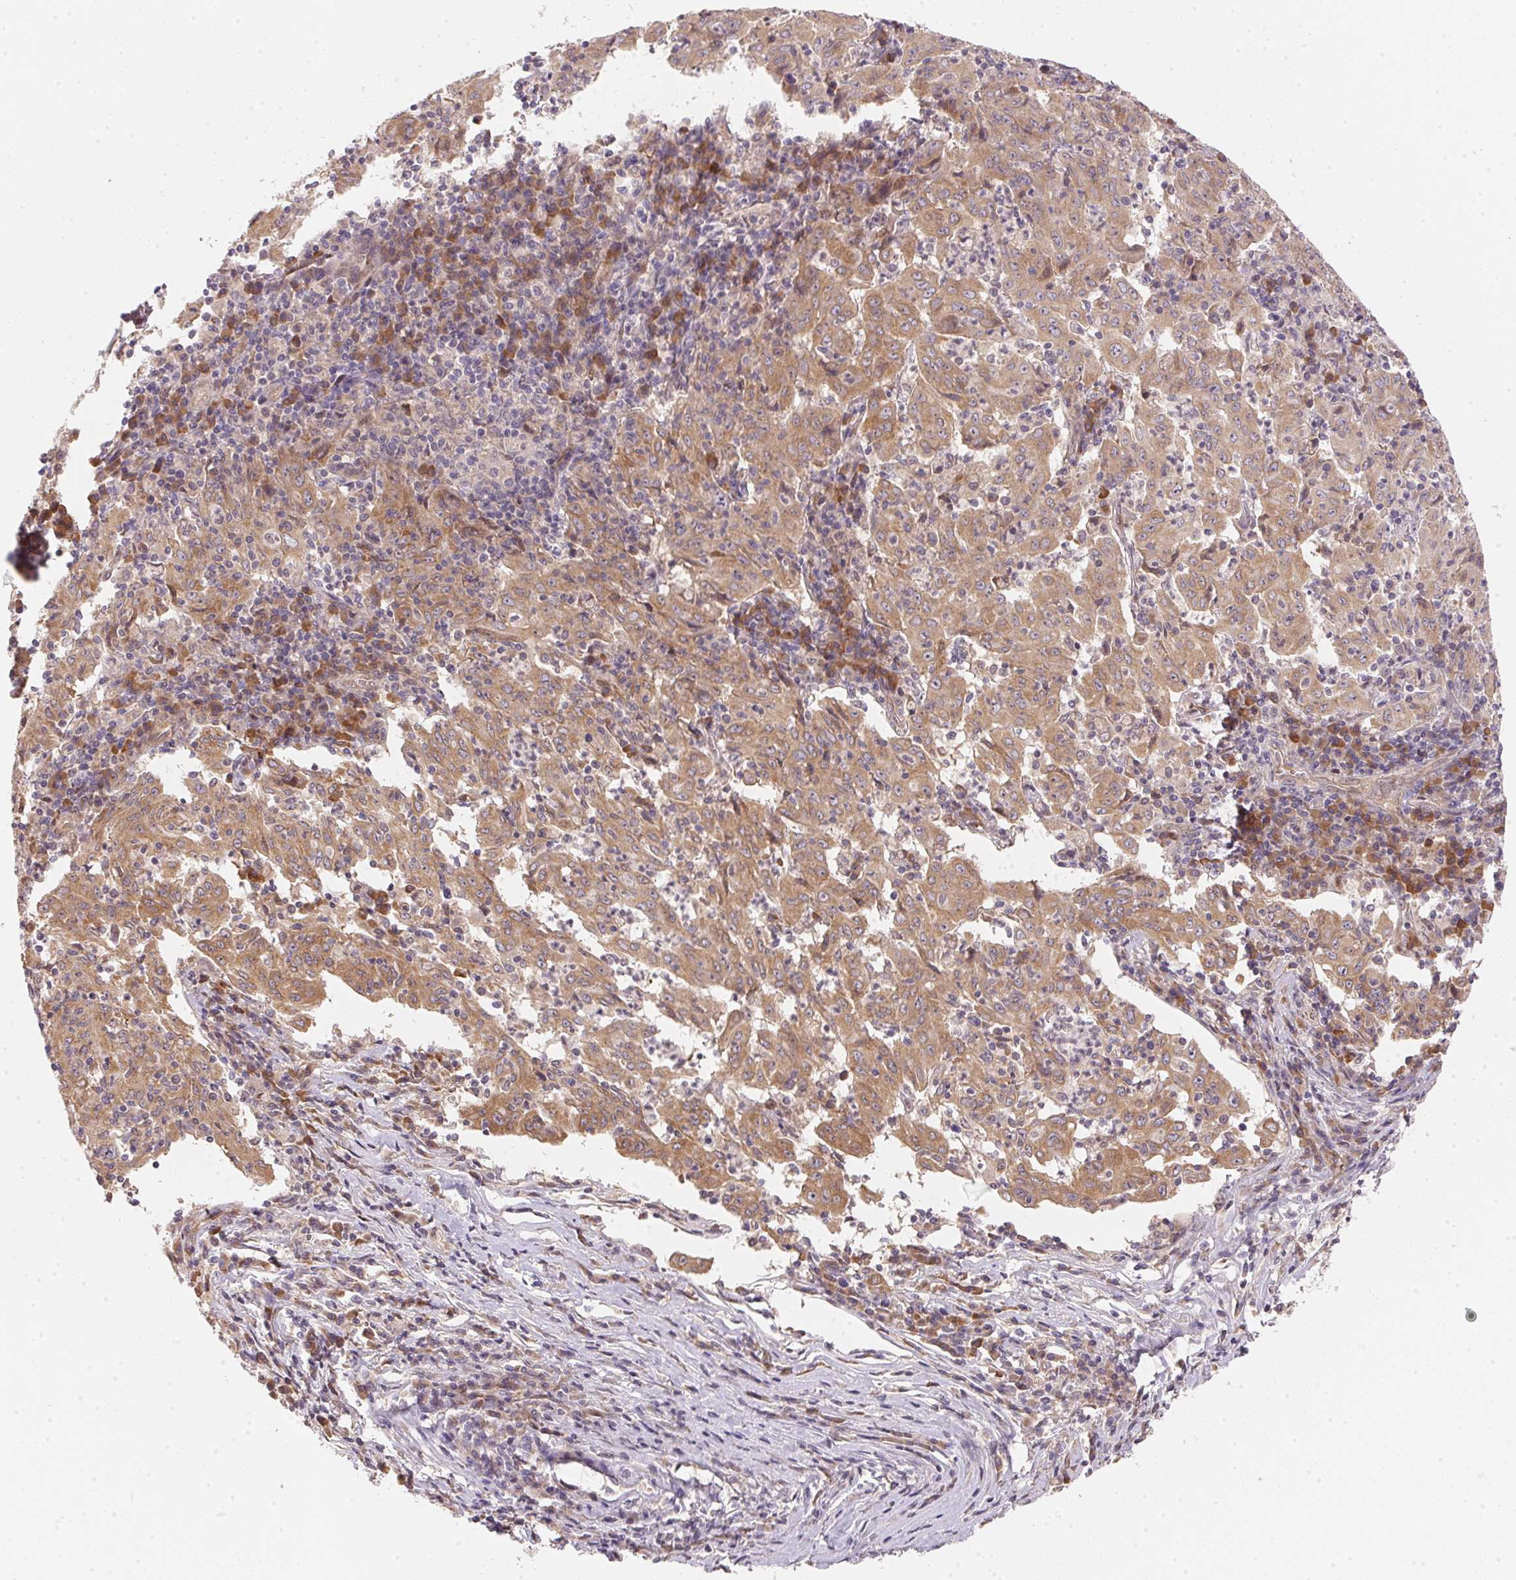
{"staining": {"intensity": "moderate", "quantity": ">75%", "location": "cytoplasmic/membranous"}, "tissue": "pancreatic cancer", "cell_type": "Tumor cells", "image_type": "cancer", "snomed": [{"axis": "morphology", "description": "Adenocarcinoma, NOS"}, {"axis": "topography", "description": "Pancreas"}], "caption": "The micrograph demonstrates immunohistochemical staining of adenocarcinoma (pancreatic). There is moderate cytoplasmic/membranous expression is identified in about >75% of tumor cells. The staining was performed using DAB (3,3'-diaminobenzidine) to visualize the protein expression in brown, while the nuclei were stained in blue with hematoxylin (Magnification: 20x).", "gene": "EI24", "patient": {"sex": "male", "age": 63}}